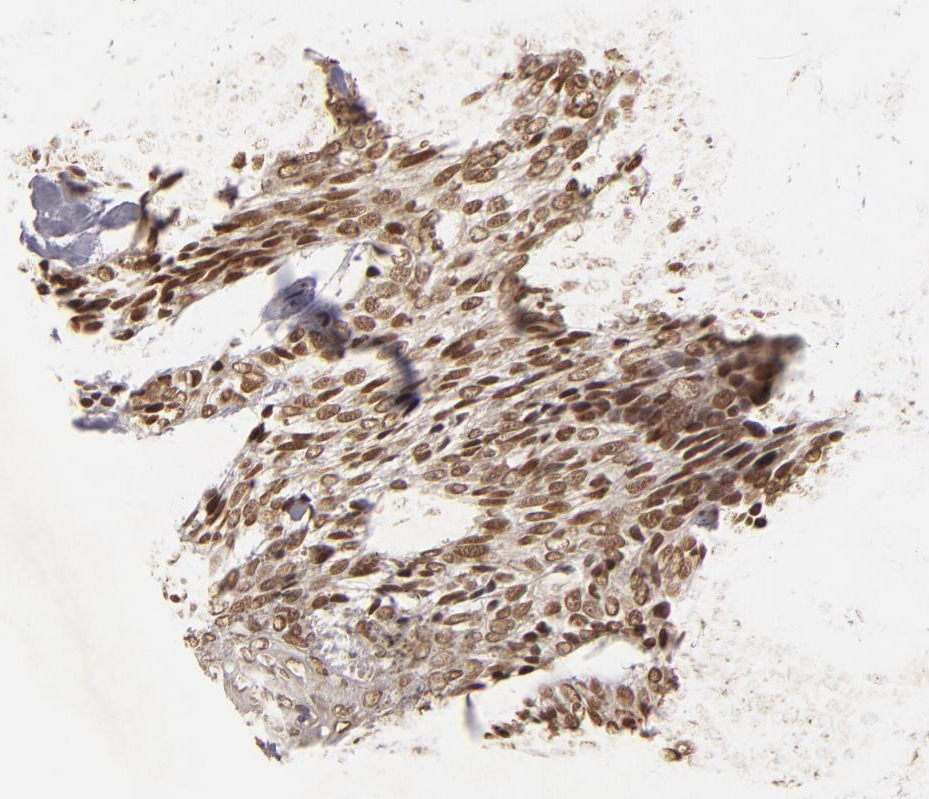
{"staining": {"intensity": "moderate", "quantity": "25%-75%", "location": "nuclear"}, "tissue": "head and neck cancer", "cell_type": "Tumor cells", "image_type": "cancer", "snomed": [{"axis": "morphology", "description": "Squamous cell carcinoma, NOS"}, {"axis": "topography", "description": "Salivary gland"}, {"axis": "topography", "description": "Head-Neck"}], "caption": "Immunohistochemistry photomicrograph of neoplastic tissue: human head and neck cancer (squamous cell carcinoma) stained using immunohistochemistry (IHC) reveals medium levels of moderate protein expression localized specifically in the nuclear of tumor cells, appearing as a nuclear brown color.", "gene": "CUL3", "patient": {"sex": "male", "age": 70}}